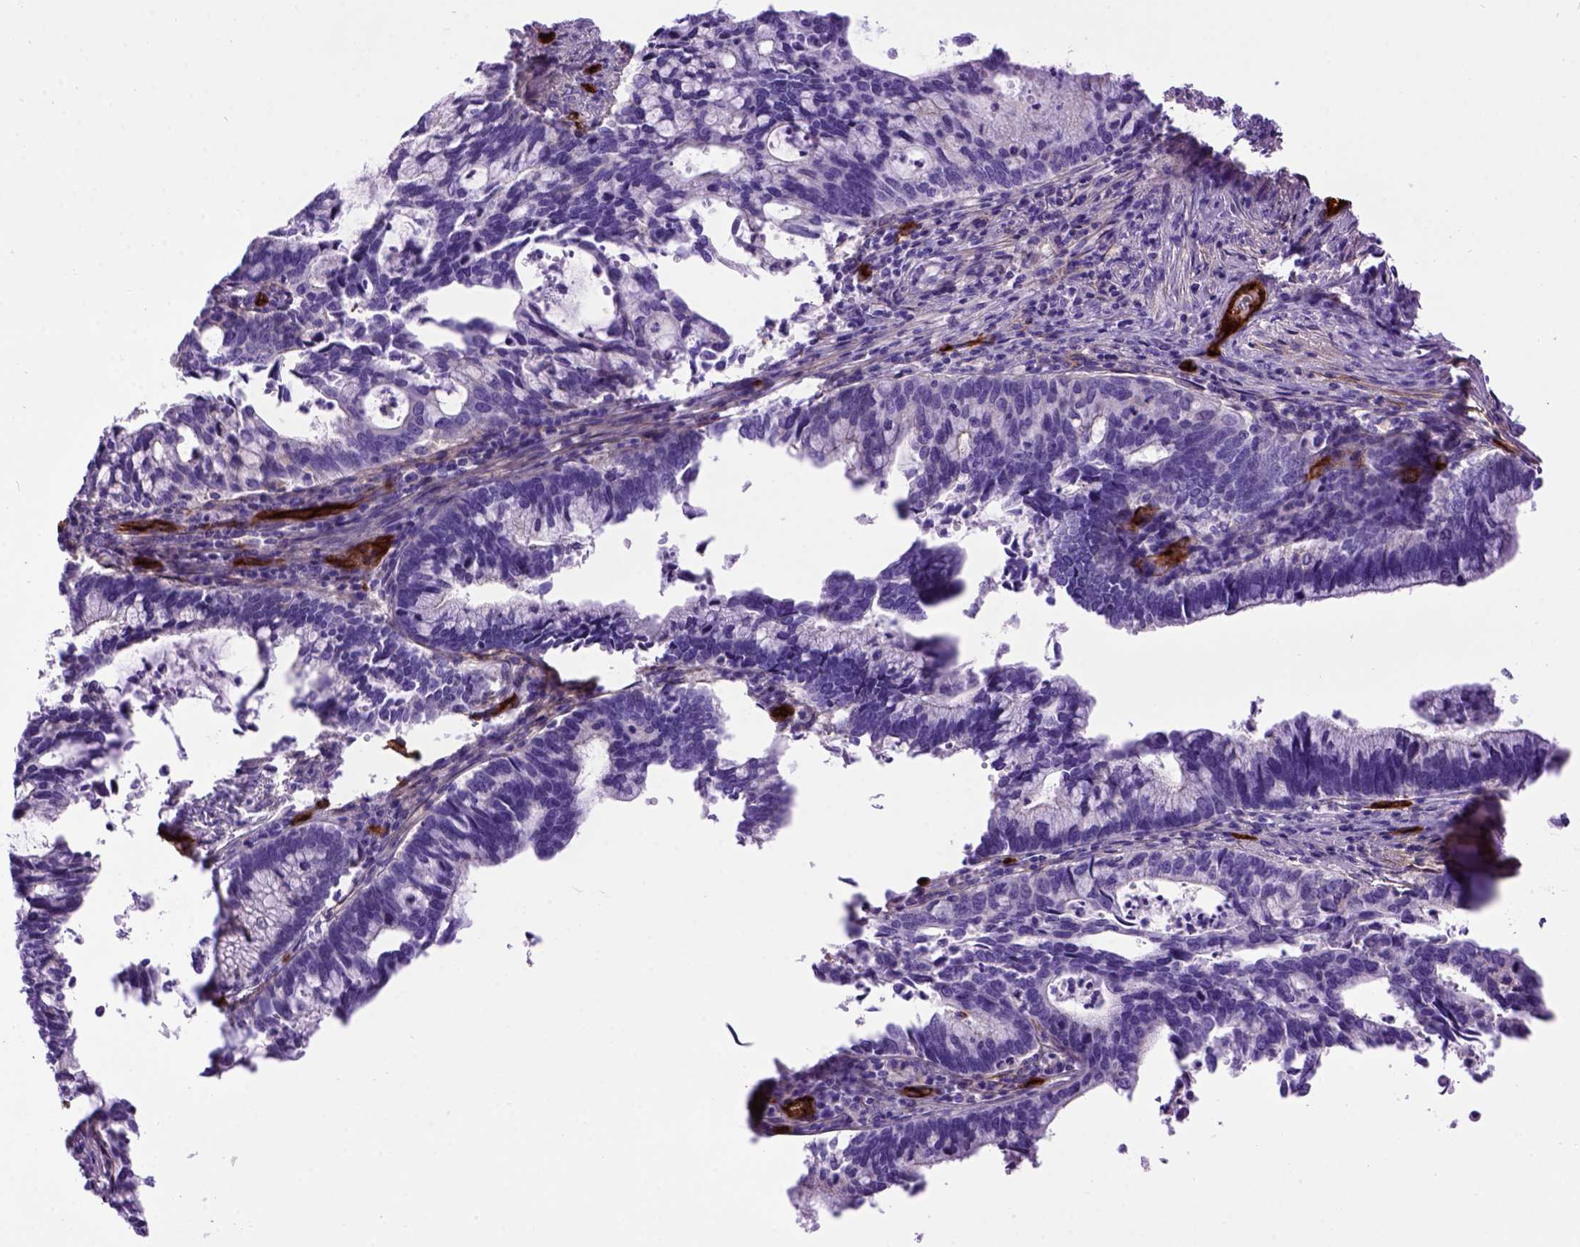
{"staining": {"intensity": "negative", "quantity": "none", "location": "none"}, "tissue": "cervical cancer", "cell_type": "Tumor cells", "image_type": "cancer", "snomed": [{"axis": "morphology", "description": "Adenocarcinoma, NOS"}, {"axis": "topography", "description": "Cervix"}], "caption": "Tumor cells show no significant protein positivity in cervical cancer.", "gene": "ENG", "patient": {"sex": "female", "age": 42}}